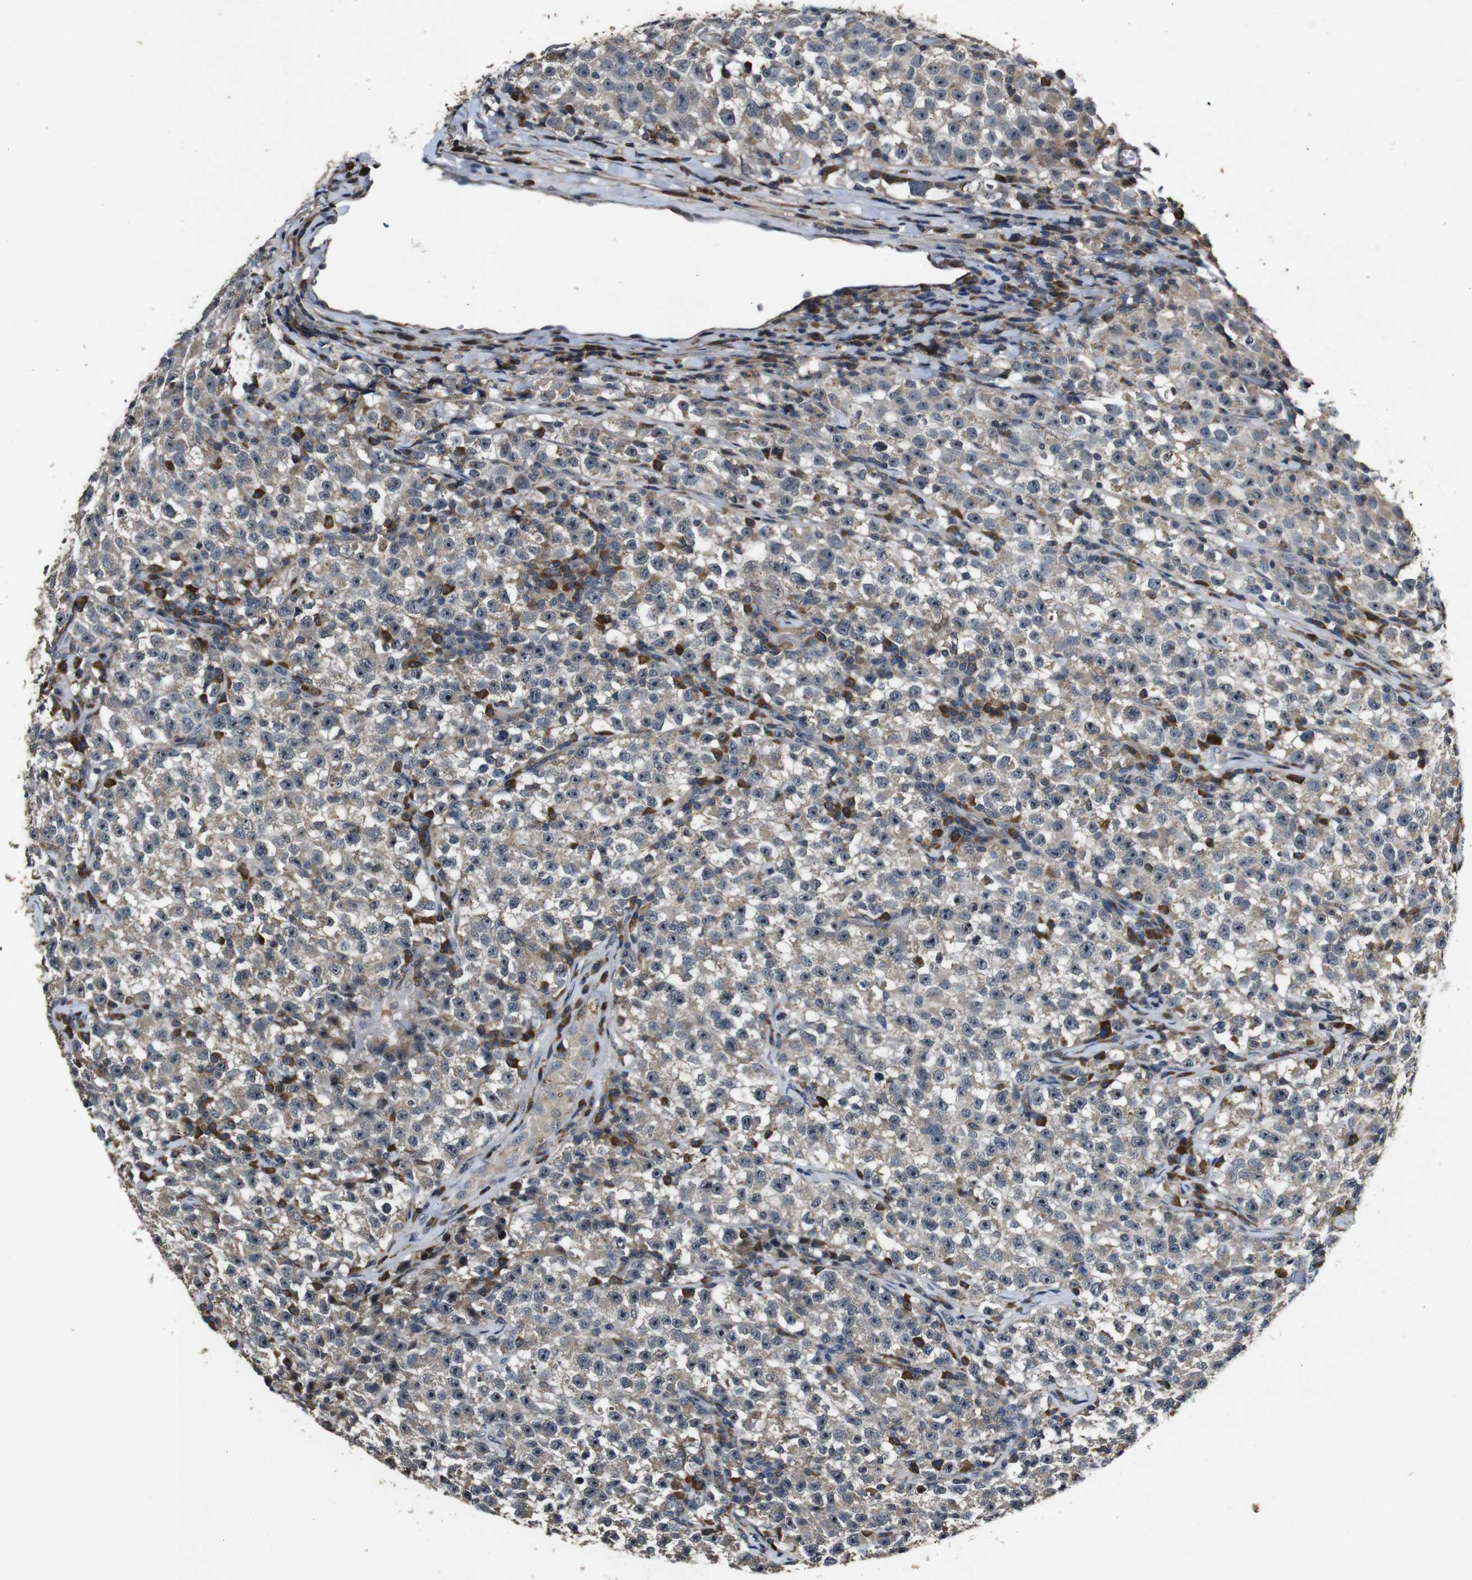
{"staining": {"intensity": "weak", "quantity": ">75%", "location": "cytoplasmic/membranous"}, "tissue": "testis cancer", "cell_type": "Tumor cells", "image_type": "cancer", "snomed": [{"axis": "morphology", "description": "Seminoma, NOS"}, {"axis": "topography", "description": "Testis"}], "caption": "DAB immunohistochemical staining of seminoma (testis) shows weak cytoplasmic/membranous protein staining in approximately >75% of tumor cells.", "gene": "MAGI2", "patient": {"sex": "male", "age": 22}}